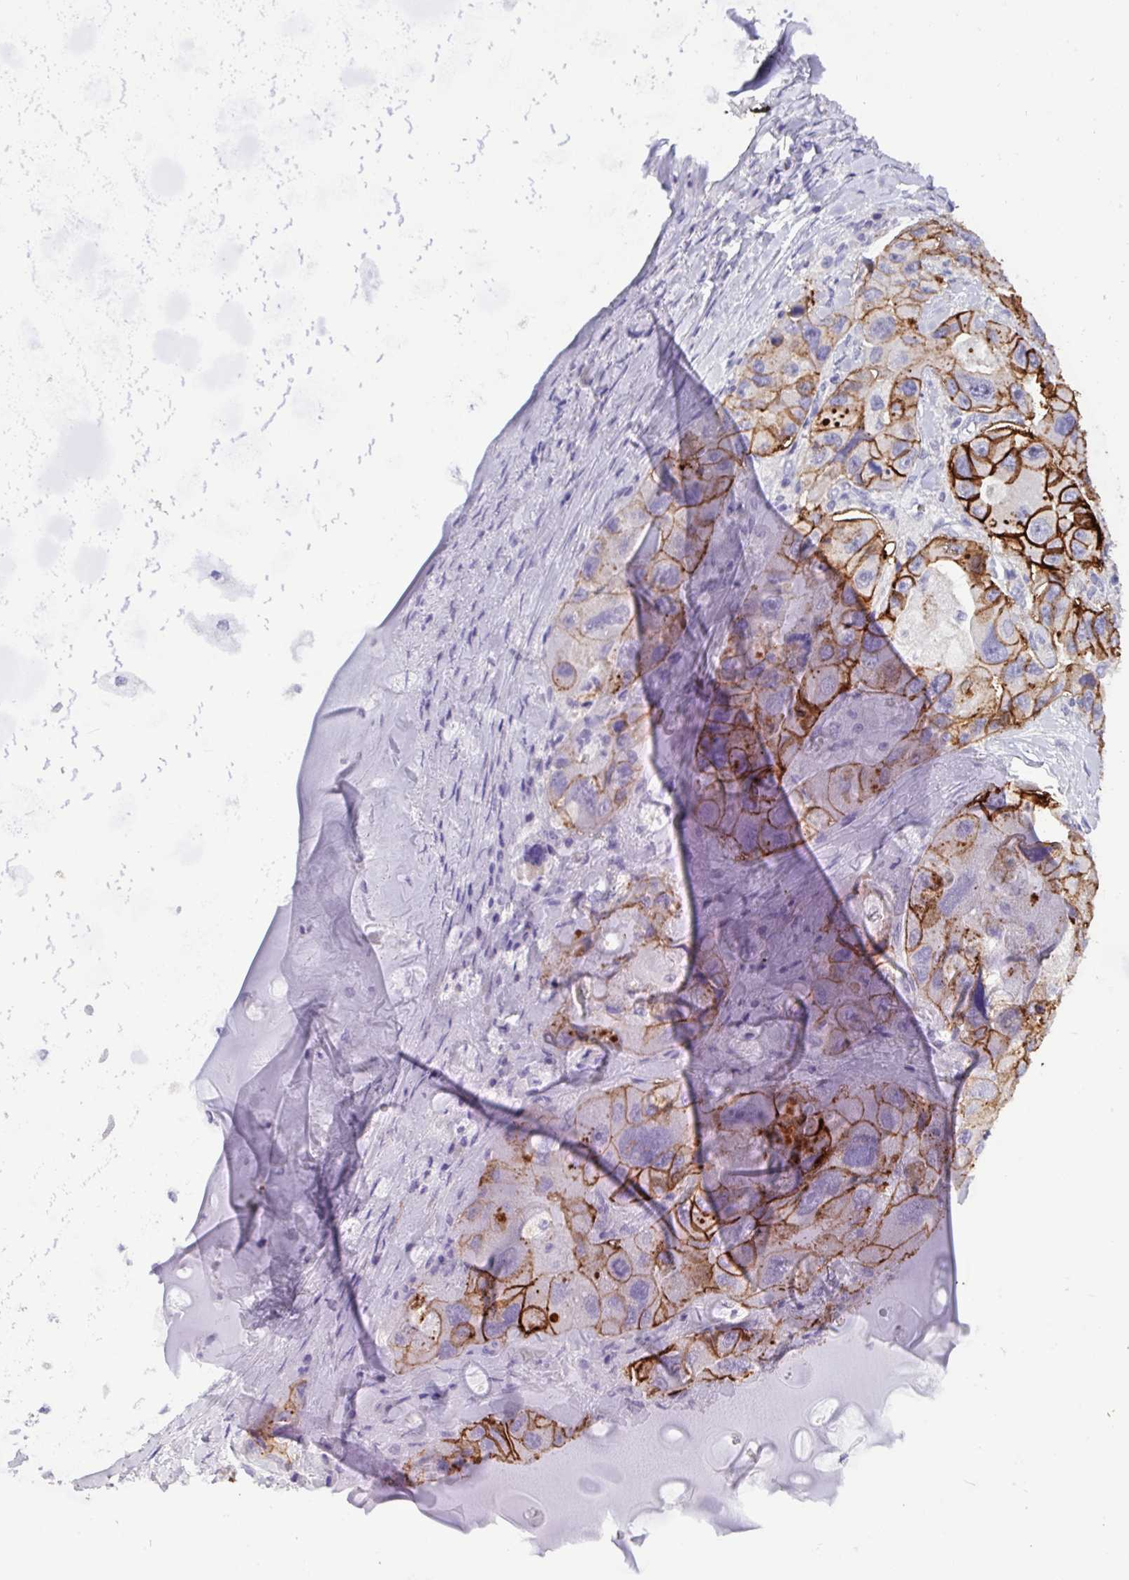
{"staining": {"intensity": "strong", "quantity": ">75%", "location": "cytoplasmic/membranous"}, "tissue": "lung cancer", "cell_type": "Tumor cells", "image_type": "cancer", "snomed": [{"axis": "morphology", "description": "Adenocarcinoma, NOS"}, {"axis": "topography", "description": "Lung"}], "caption": "Immunohistochemical staining of adenocarcinoma (lung) exhibits high levels of strong cytoplasmic/membranous expression in about >75% of tumor cells. (IHC, brightfield microscopy, high magnification).", "gene": "EPCAM", "patient": {"sex": "female", "age": 54}}